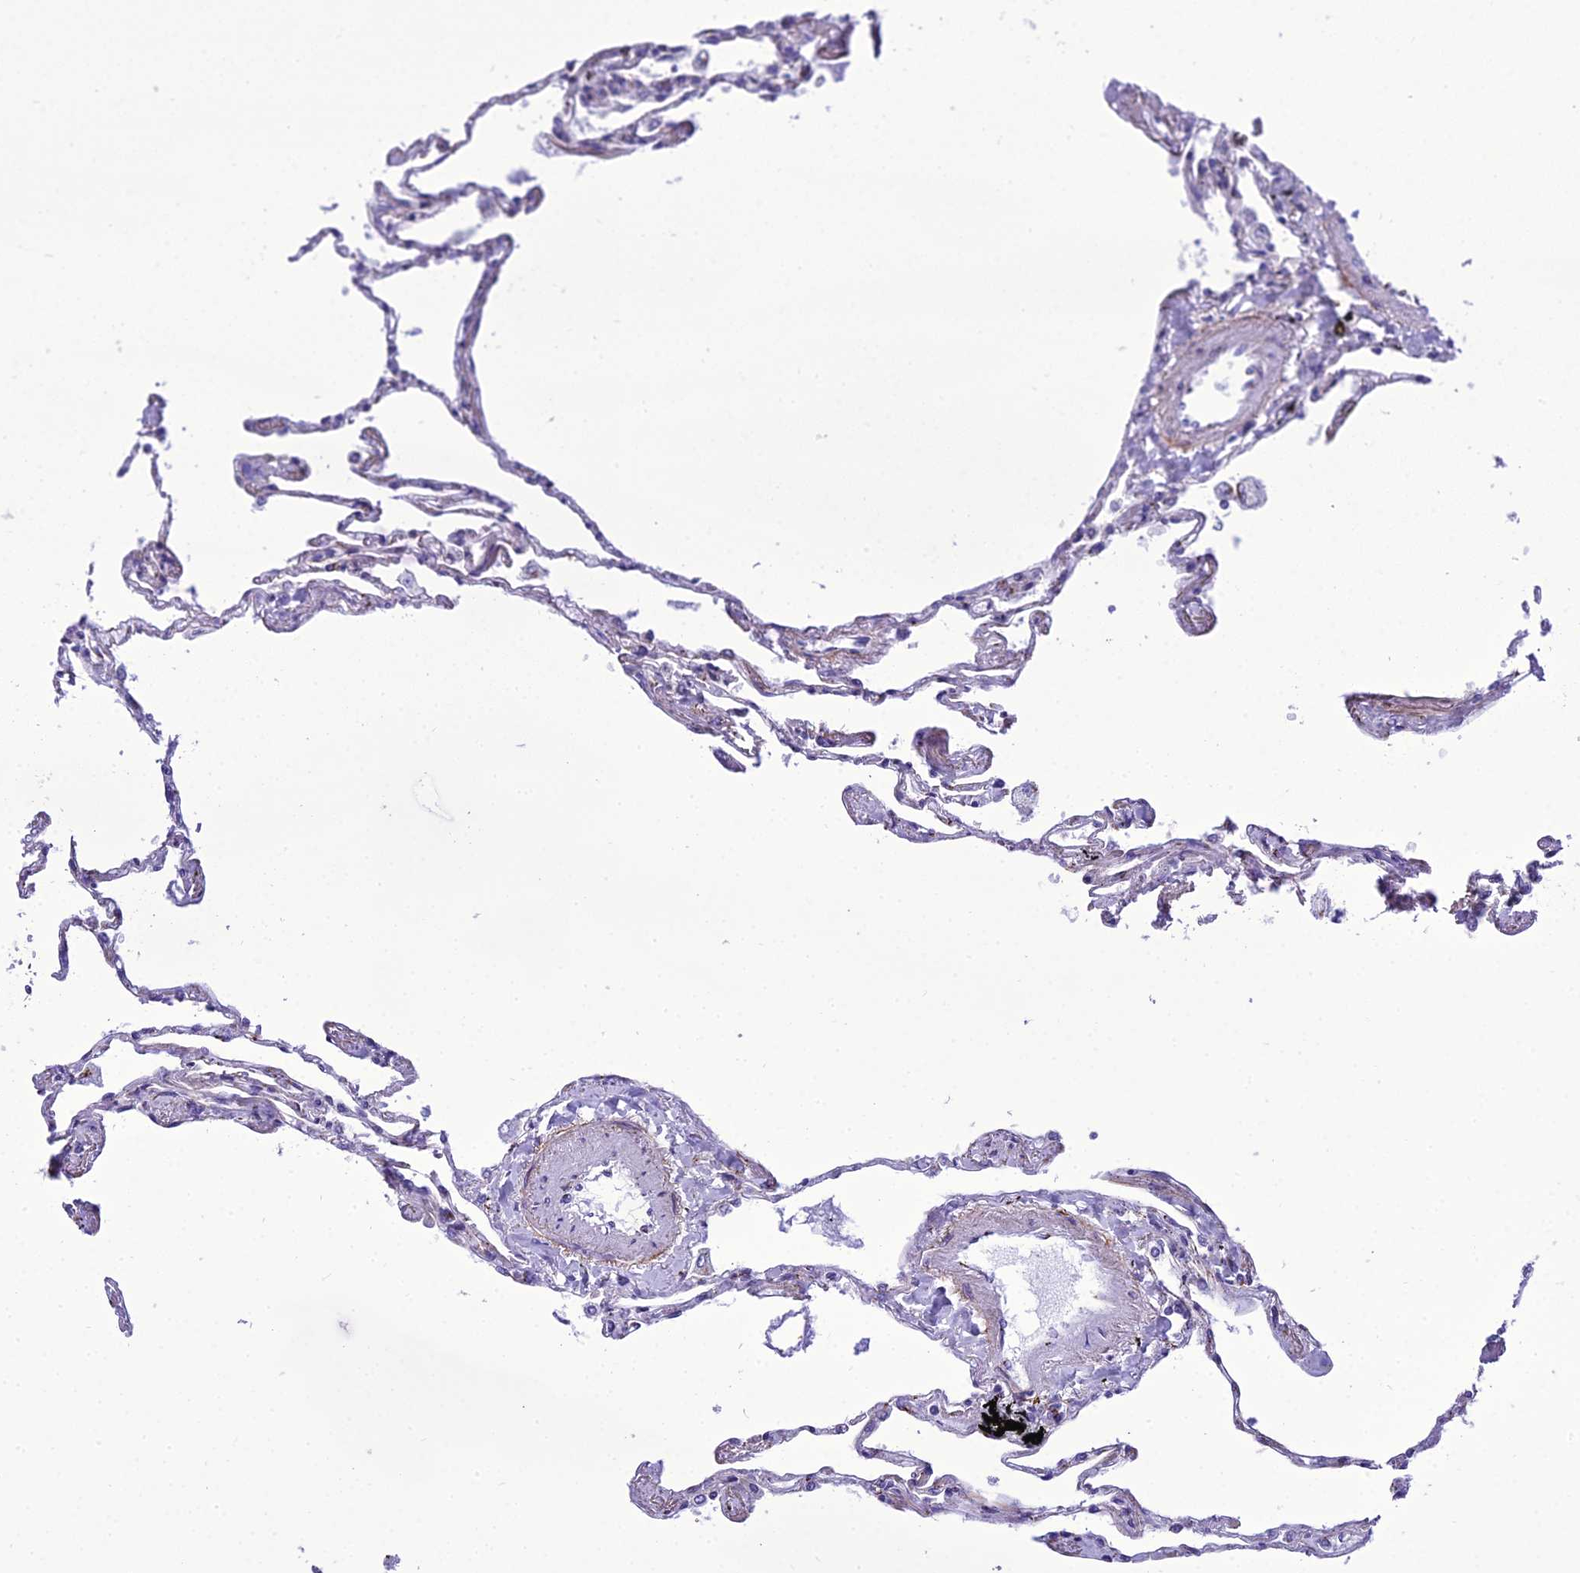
{"staining": {"intensity": "negative", "quantity": "none", "location": "none"}, "tissue": "lung", "cell_type": "Alveolar cells", "image_type": "normal", "snomed": [{"axis": "morphology", "description": "Normal tissue, NOS"}, {"axis": "topography", "description": "Lung"}], "caption": "This is a photomicrograph of immunohistochemistry staining of benign lung, which shows no staining in alveolar cells.", "gene": "GOLM2", "patient": {"sex": "female", "age": 67}}